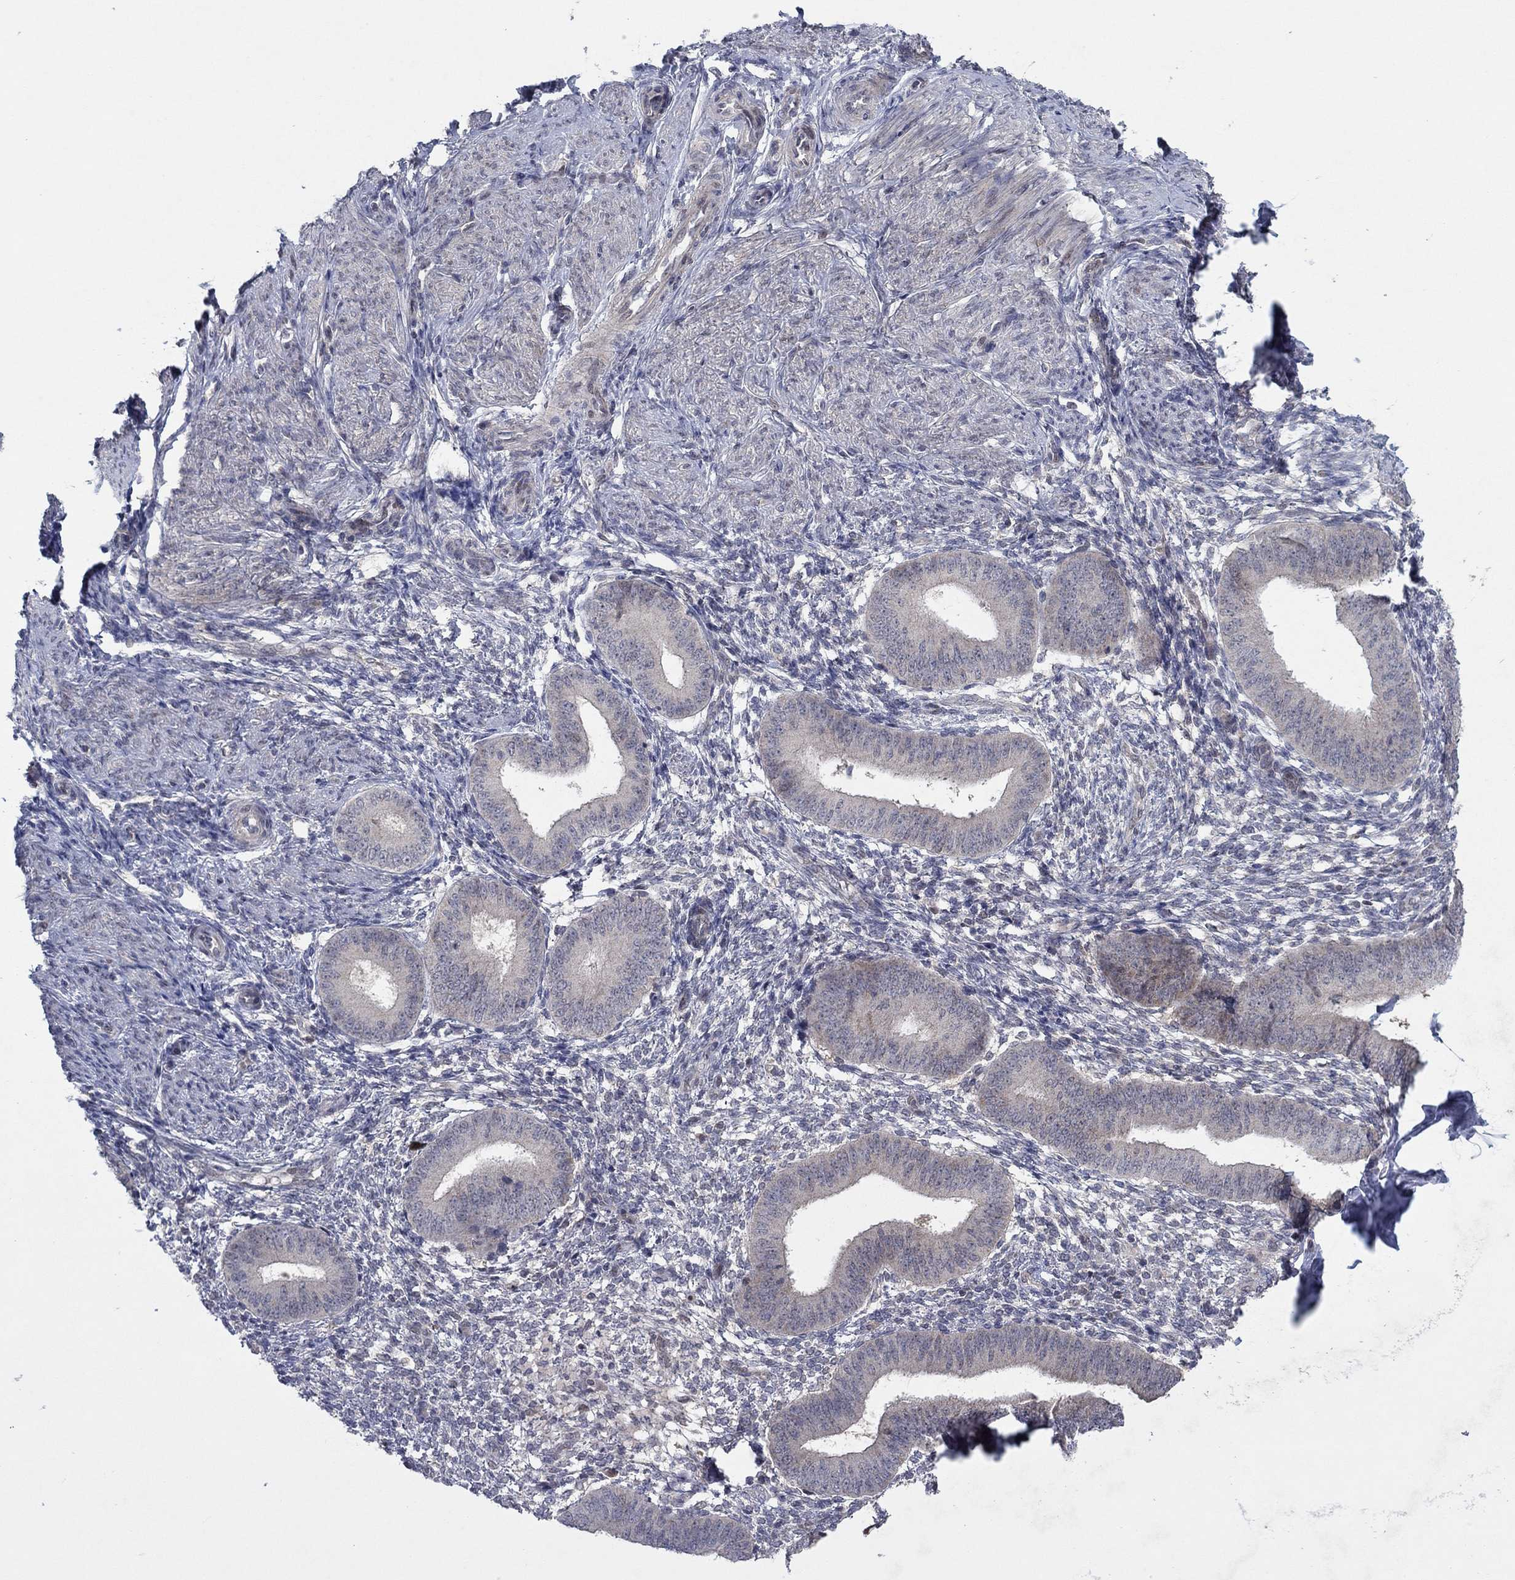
{"staining": {"intensity": "negative", "quantity": "none", "location": "none"}, "tissue": "endometrium", "cell_type": "Cells in endometrial stroma", "image_type": "normal", "snomed": [{"axis": "morphology", "description": "Normal tissue, NOS"}, {"axis": "topography", "description": "Endometrium"}], "caption": "IHC of benign endometrium demonstrates no positivity in cells in endometrial stroma.", "gene": "IL4", "patient": {"sex": "female", "age": 47}}